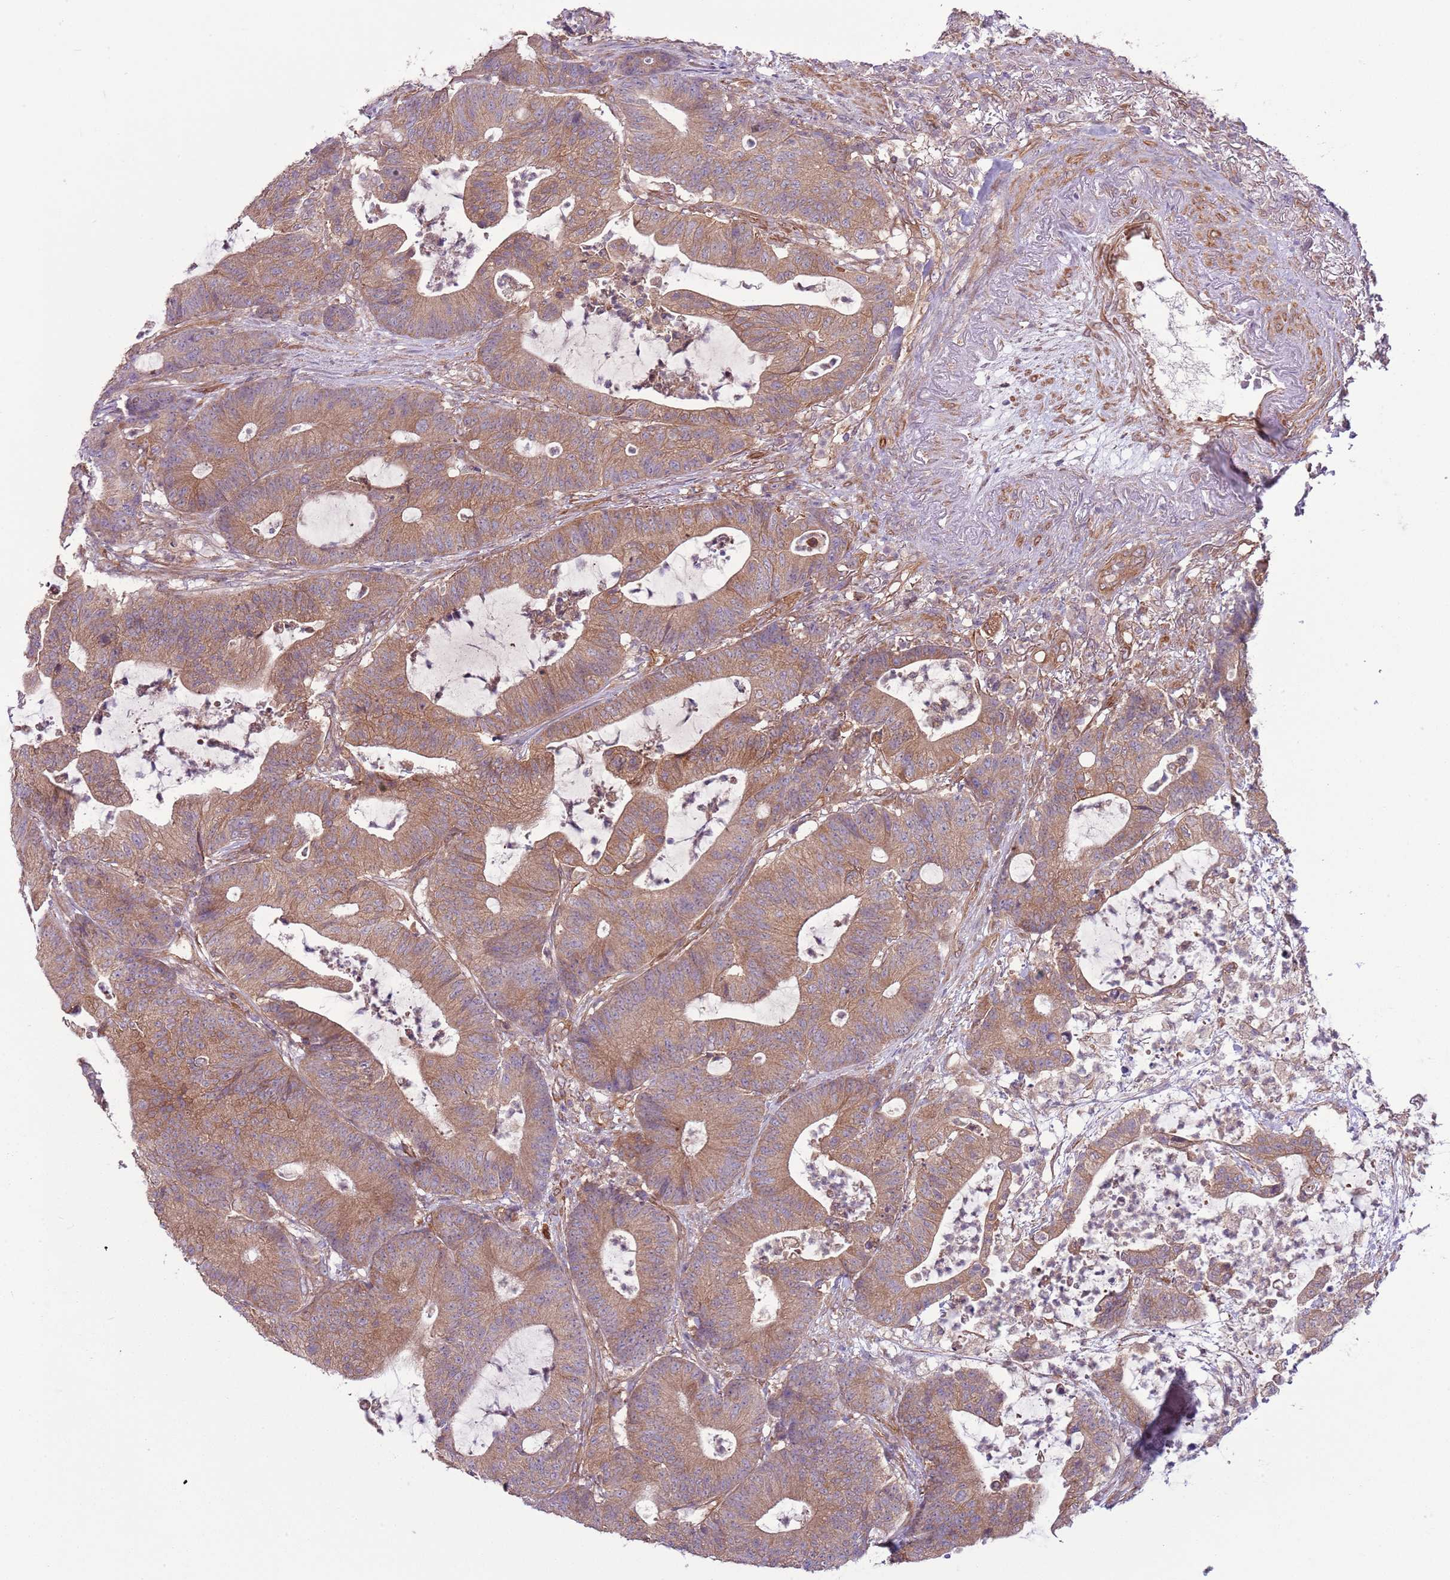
{"staining": {"intensity": "moderate", "quantity": ">75%", "location": "cytoplasmic/membranous"}, "tissue": "colorectal cancer", "cell_type": "Tumor cells", "image_type": "cancer", "snomed": [{"axis": "morphology", "description": "Adenocarcinoma, NOS"}, {"axis": "topography", "description": "Colon"}], "caption": "A brown stain shows moderate cytoplasmic/membranous staining of a protein in colorectal cancer (adenocarcinoma) tumor cells.", "gene": "LPIN2", "patient": {"sex": "female", "age": 84}}